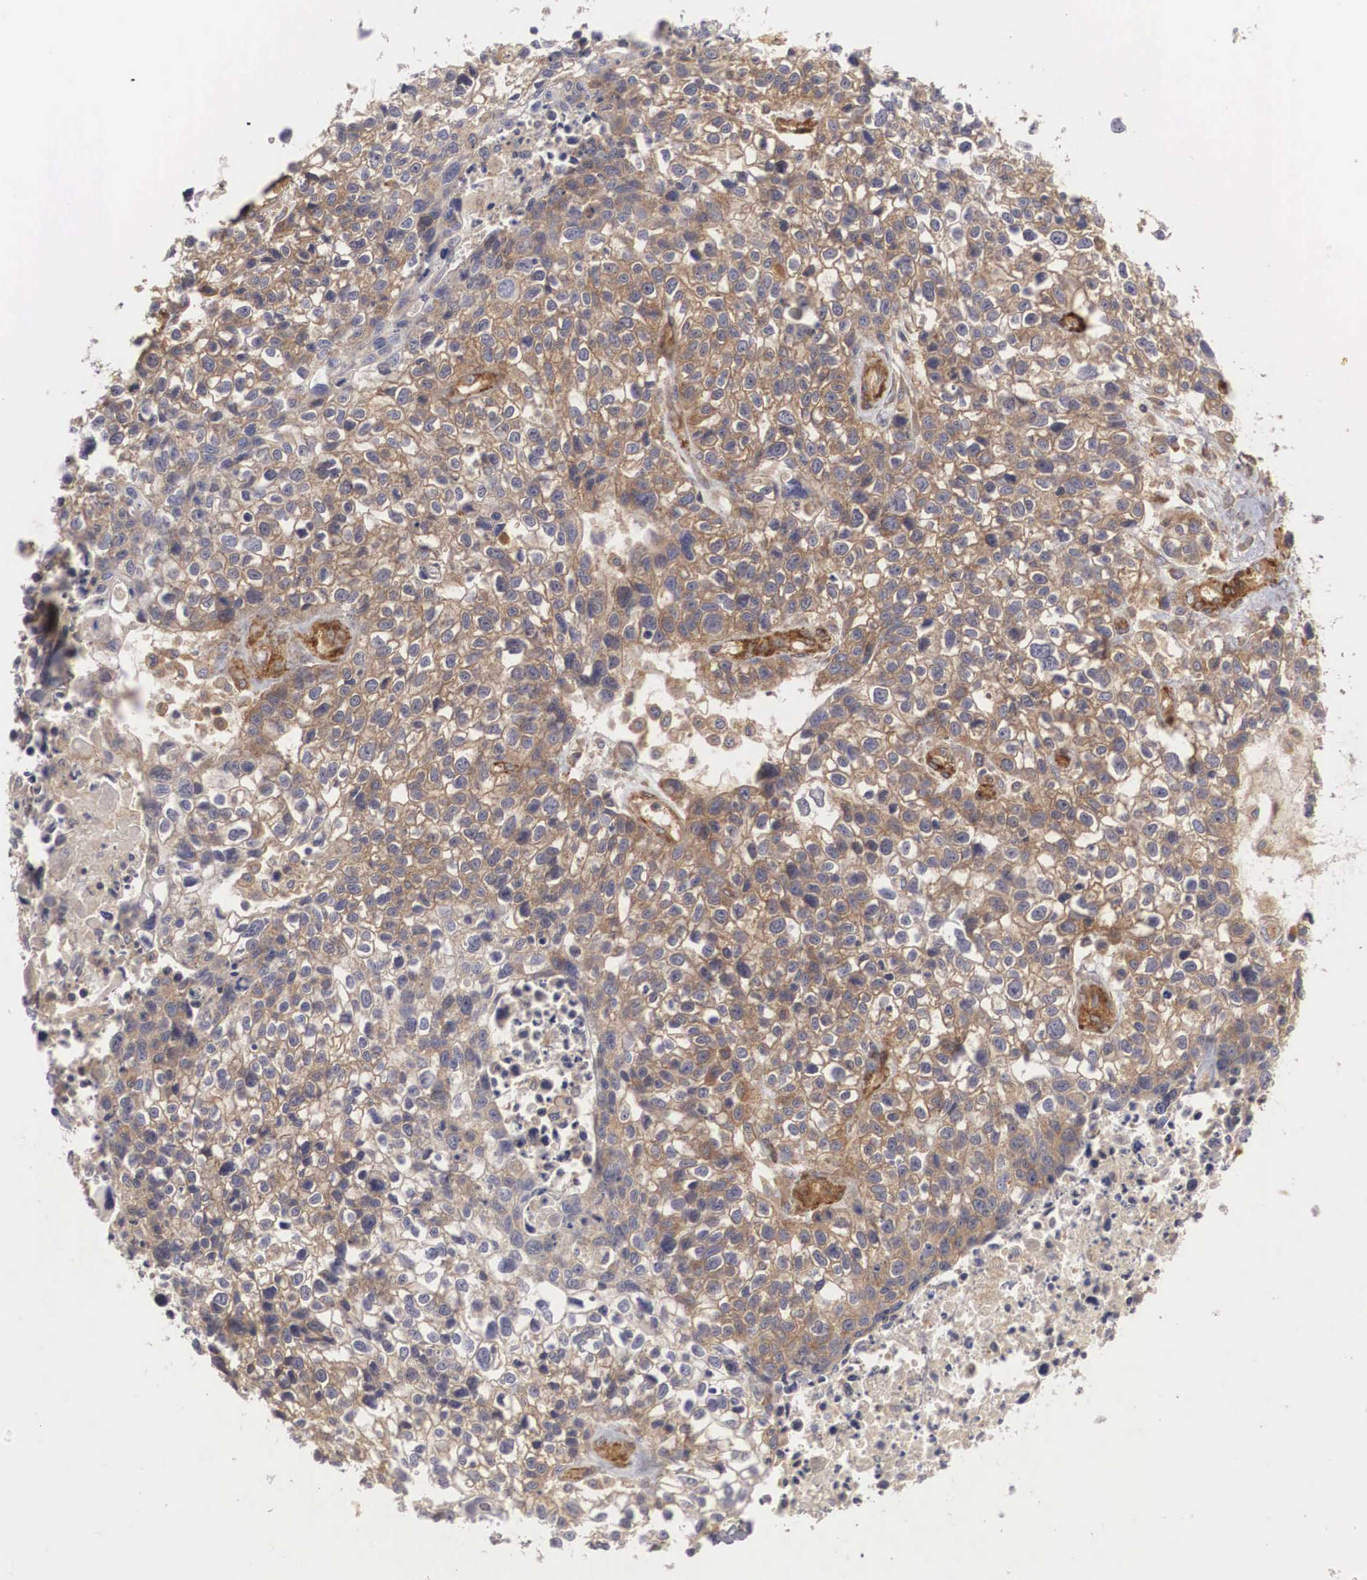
{"staining": {"intensity": "weak", "quantity": ">75%", "location": "cytoplasmic/membranous"}, "tissue": "lung cancer", "cell_type": "Tumor cells", "image_type": "cancer", "snomed": [{"axis": "morphology", "description": "Squamous cell carcinoma, NOS"}, {"axis": "topography", "description": "Lymph node"}, {"axis": "topography", "description": "Lung"}], "caption": "Immunohistochemistry (DAB) staining of lung cancer (squamous cell carcinoma) displays weak cytoplasmic/membranous protein staining in approximately >75% of tumor cells. (DAB IHC, brown staining for protein, blue staining for nuclei).", "gene": "ARMCX4", "patient": {"sex": "male", "age": 74}}